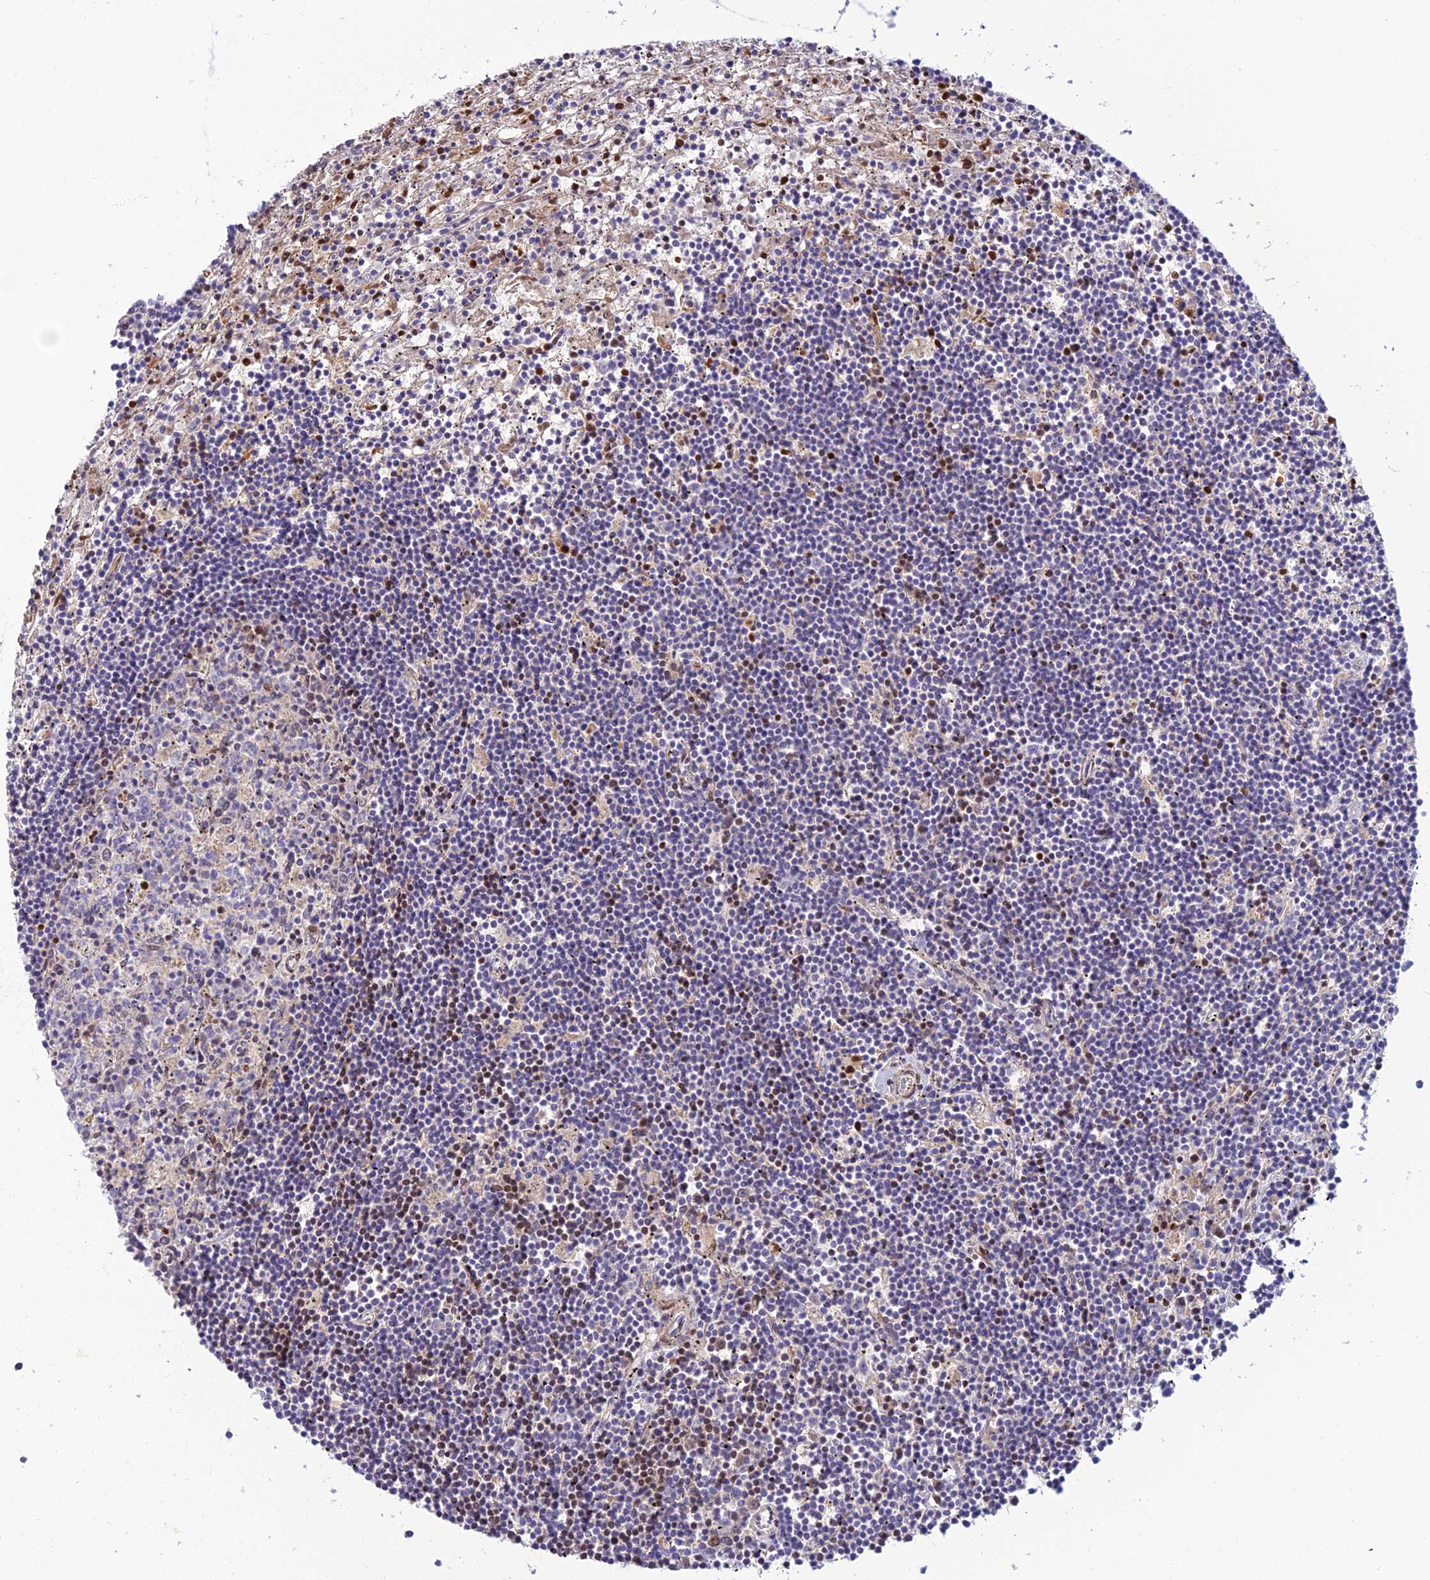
{"staining": {"intensity": "negative", "quantity": "none", "location": "none"}, "tissue": "lymphoma", "cell_type": "Tumor cells", "image_type": "cancer", "snomed": [{"axis": "morphology", "description": "Malignant lymphoma, non-Hodgkin's type, Low grade"}, {"axis": "topography", "description": "Spleen"}], "caption": "This is a histopathology image of immunohistochemistry staining of lymphoma, which shows no expression in tumor cells. (Stains: DAB (3,3'-diaminobenzidine) immunohistochemistry with hematoxylin counter stain, Microscopy: brightfield microscopy at high magnification).", "gene": "CLIP4", "patient": {"sex": "male", "age": 76}}